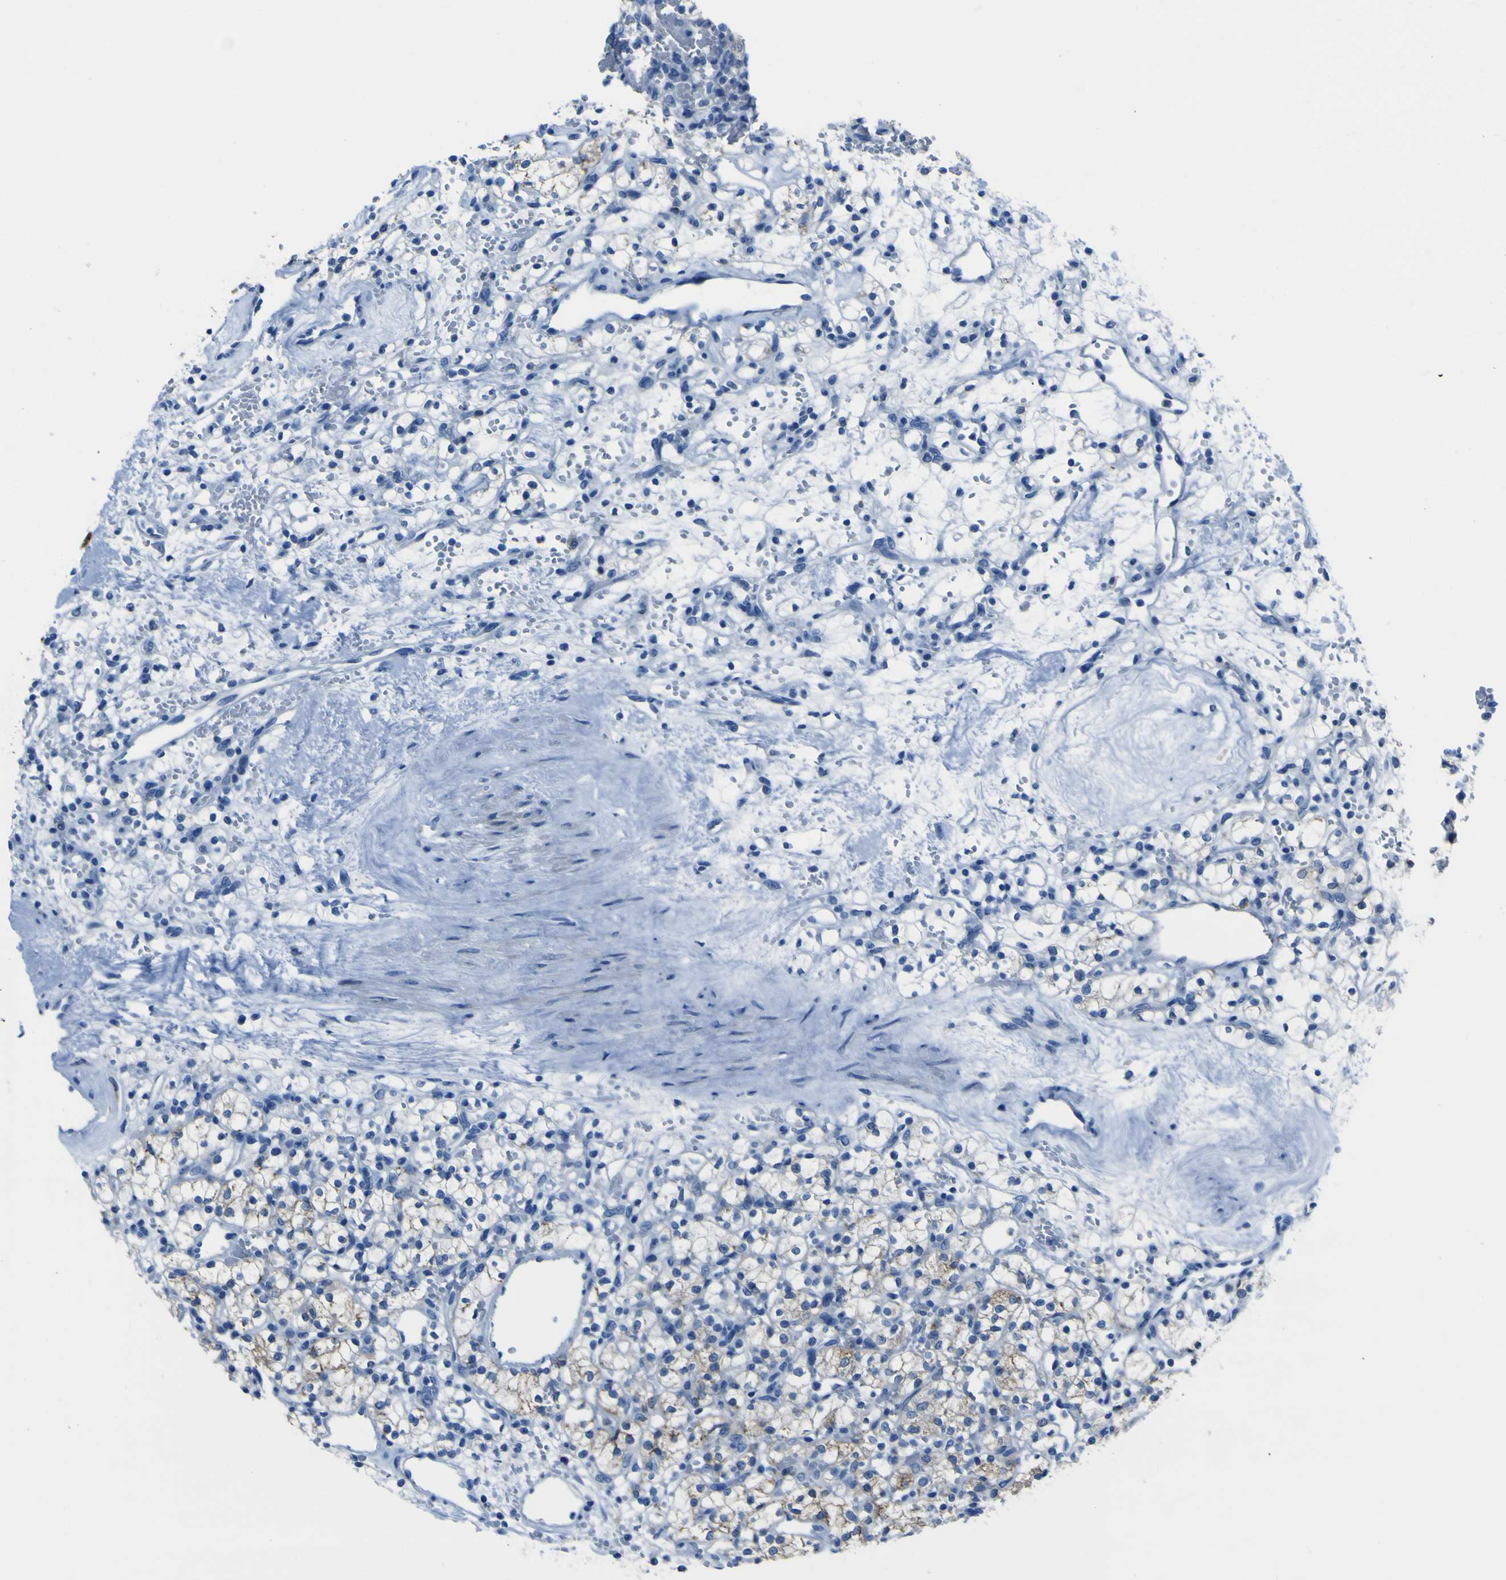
{"staining": {"intensity": "moderate", "quantity": "<25%", "location": "cytoplasmic/membranous"}, "tissue": "renal cancer", "cell_type": "Tumor cells", "image_type": "cancer", "snomed": [{"axis": "morphology", "description": "Adenocarcinoma, NOS"}, {"axis": "topography", "description": "Kidney"}], "caption": "A histopathology image of human renal cancer stained for a protein demonstrates moderate cytoplasmic/membranous brown staining in tumor cells. The protein of interest is stained brown, and the nuclei are stained in blue (DAB IHC with brightfield microscopy, high magnification).", "gene": "ACSL1", "patient": {"sex": "female", "age": 60}}